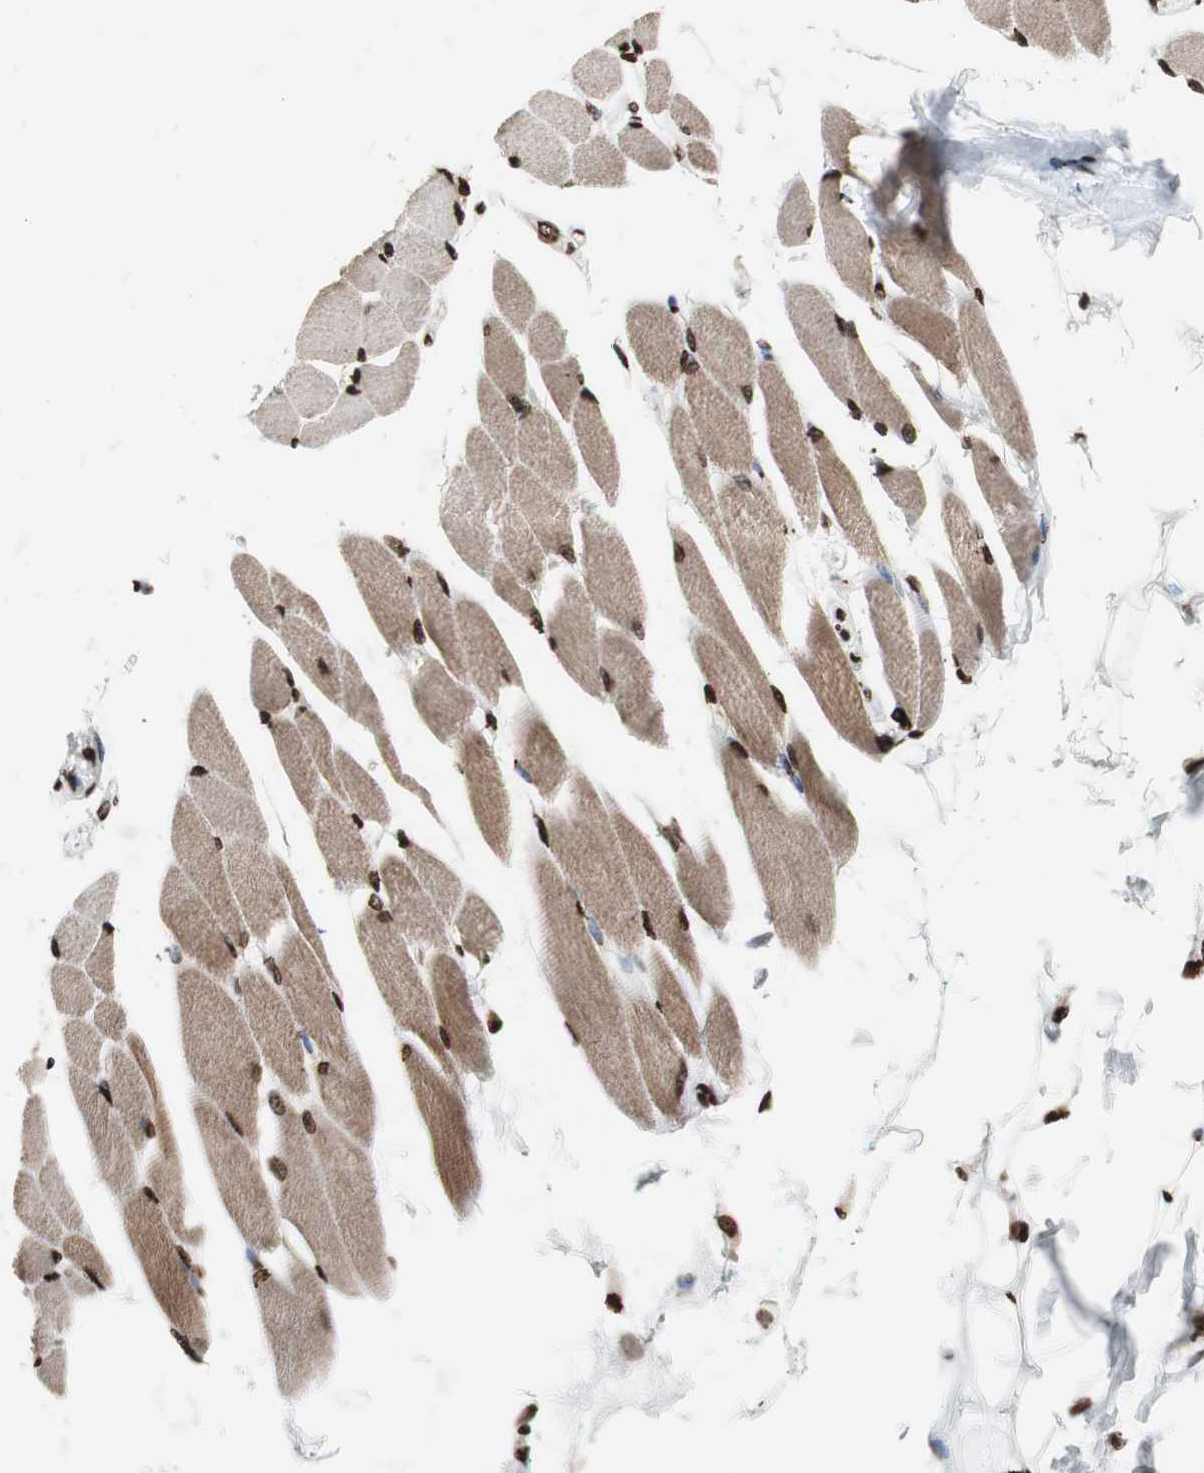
{"staining": {"intensity": "strong", "quantity": ">75%", "location": "cytoplasmic/membranous,nuclear"}, "tissue": "skeletal muscle", "cell_type": "Myocytes", "image_type": "normal", "snomed": [{"axis": "morphology", "description": "Normal tissue, NOS"}, {"axis": "topography", "description": "Skeletal muscle"}, {"axis": "topography", "description": "Oral tissue"}, {"axis": "topography", "description": "Peripheral nerve tissue"}], "caption": "Immunohistochemistry histopathology image of normal skeletal muscle: skeletal muscle stained using IHC shows high levels of strong protein expression localized specifically in the cytoplasmic/membranous,nuclear of myocytes, appearing as a cytoplasmic/membranous,nuclear brown color.", "gene": "NCOA3", "patient": {"sex": "female", "age": 84}}